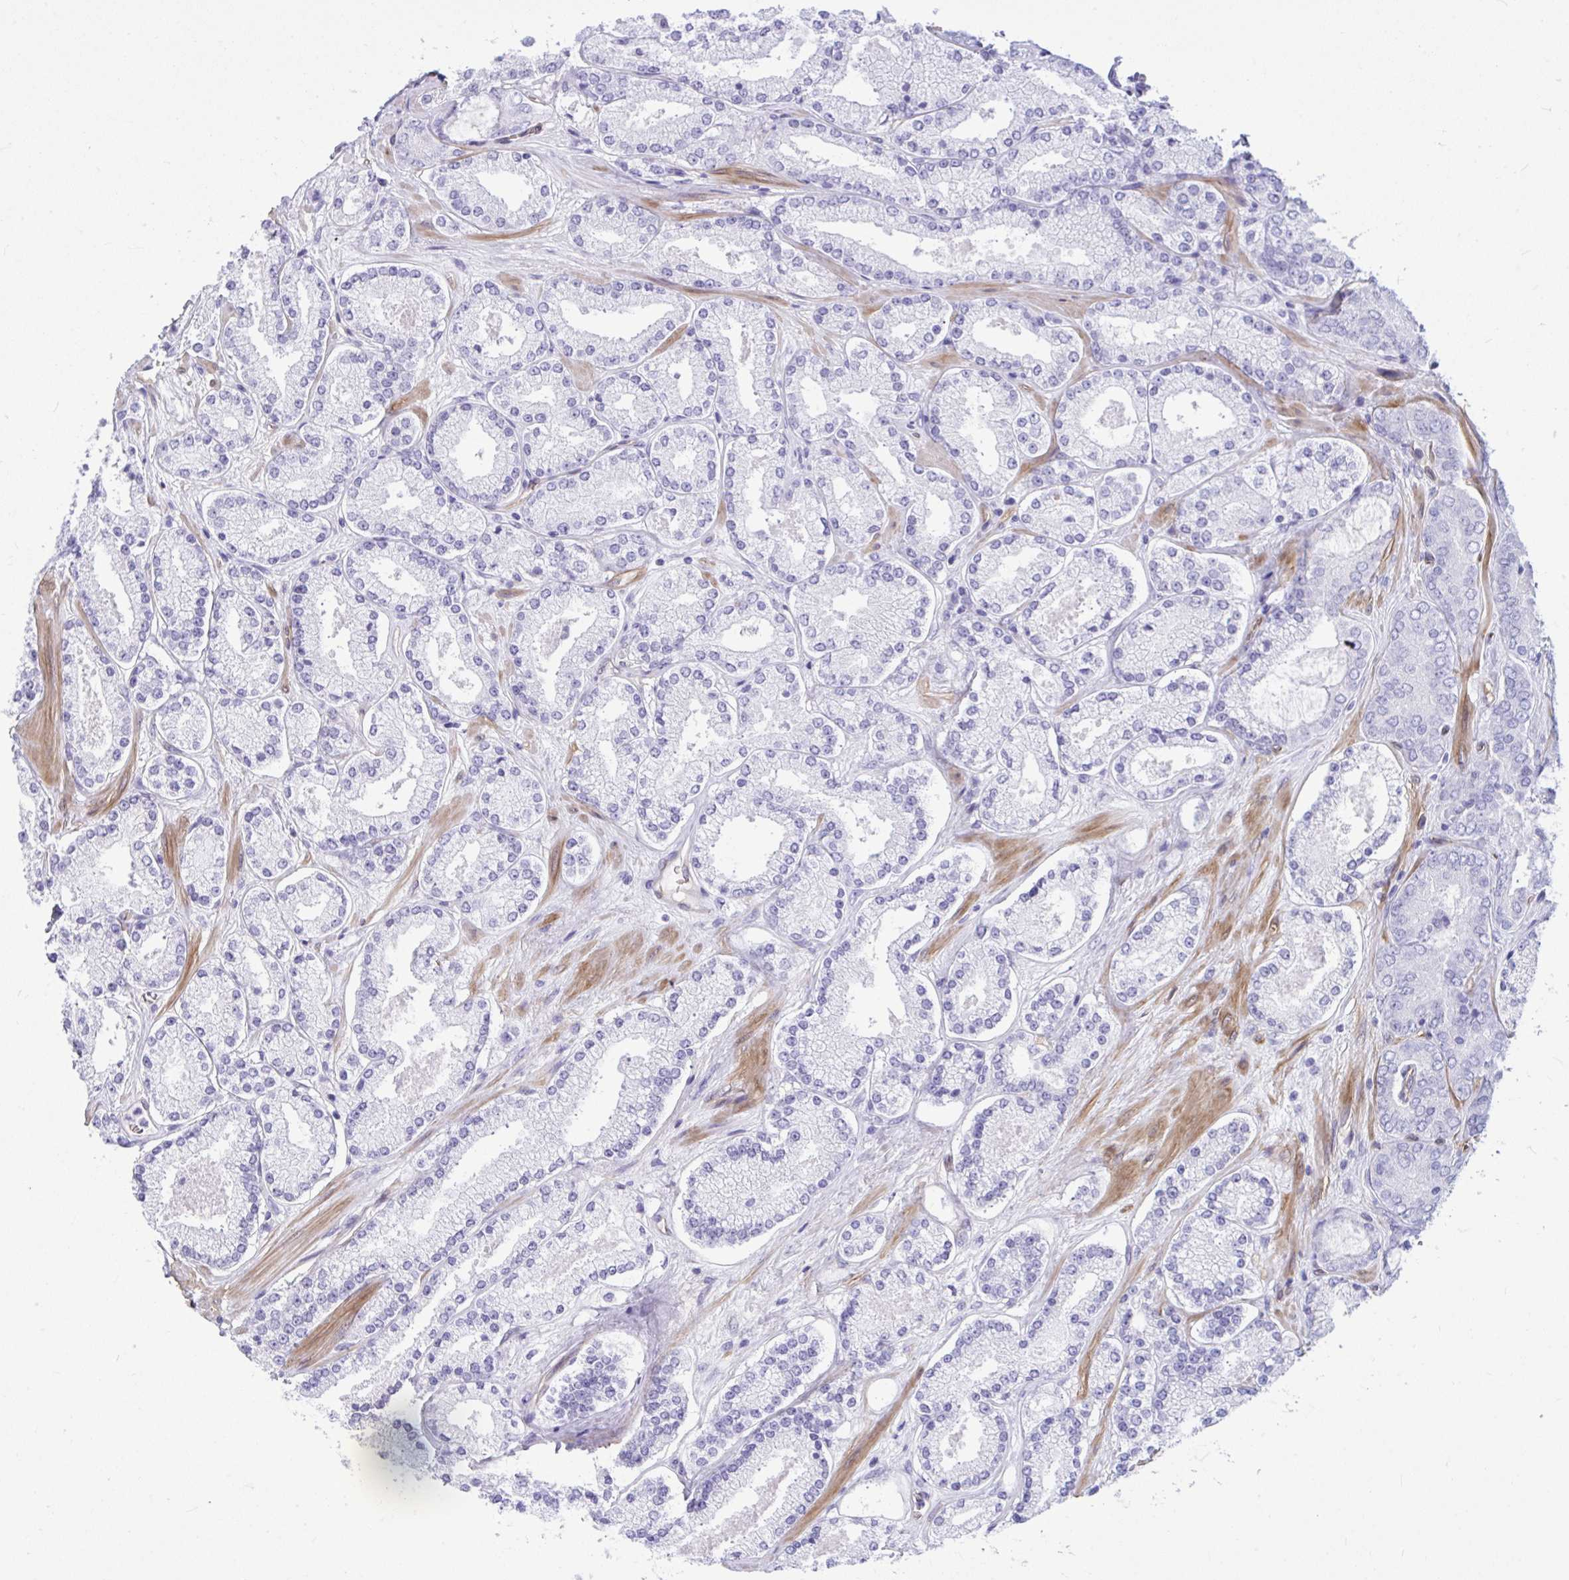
{"staining": {"intensity": "negative", "quantity": "none", "location": "none"}, "tissue": "prostate cancer", "cell_type": "Tumor cells", "image_type": "cancer", "snomed": [{"axis": "morphology", "description": "Adenocarcinoma, High grade"}, {"axis": "topography", "description": "Prostate"}], "caption": "IHC of human prostate cancer (high-grade adenocarcinoma) displays no positivity in tumor cells. The staining is performed using DAB (3,3'-diaminobenzidine) brown chromogen with nuclei counter-stained in using hematoxylin.", "gene": "LIMS2", "patient": {"sex": "male", "age": 63}}